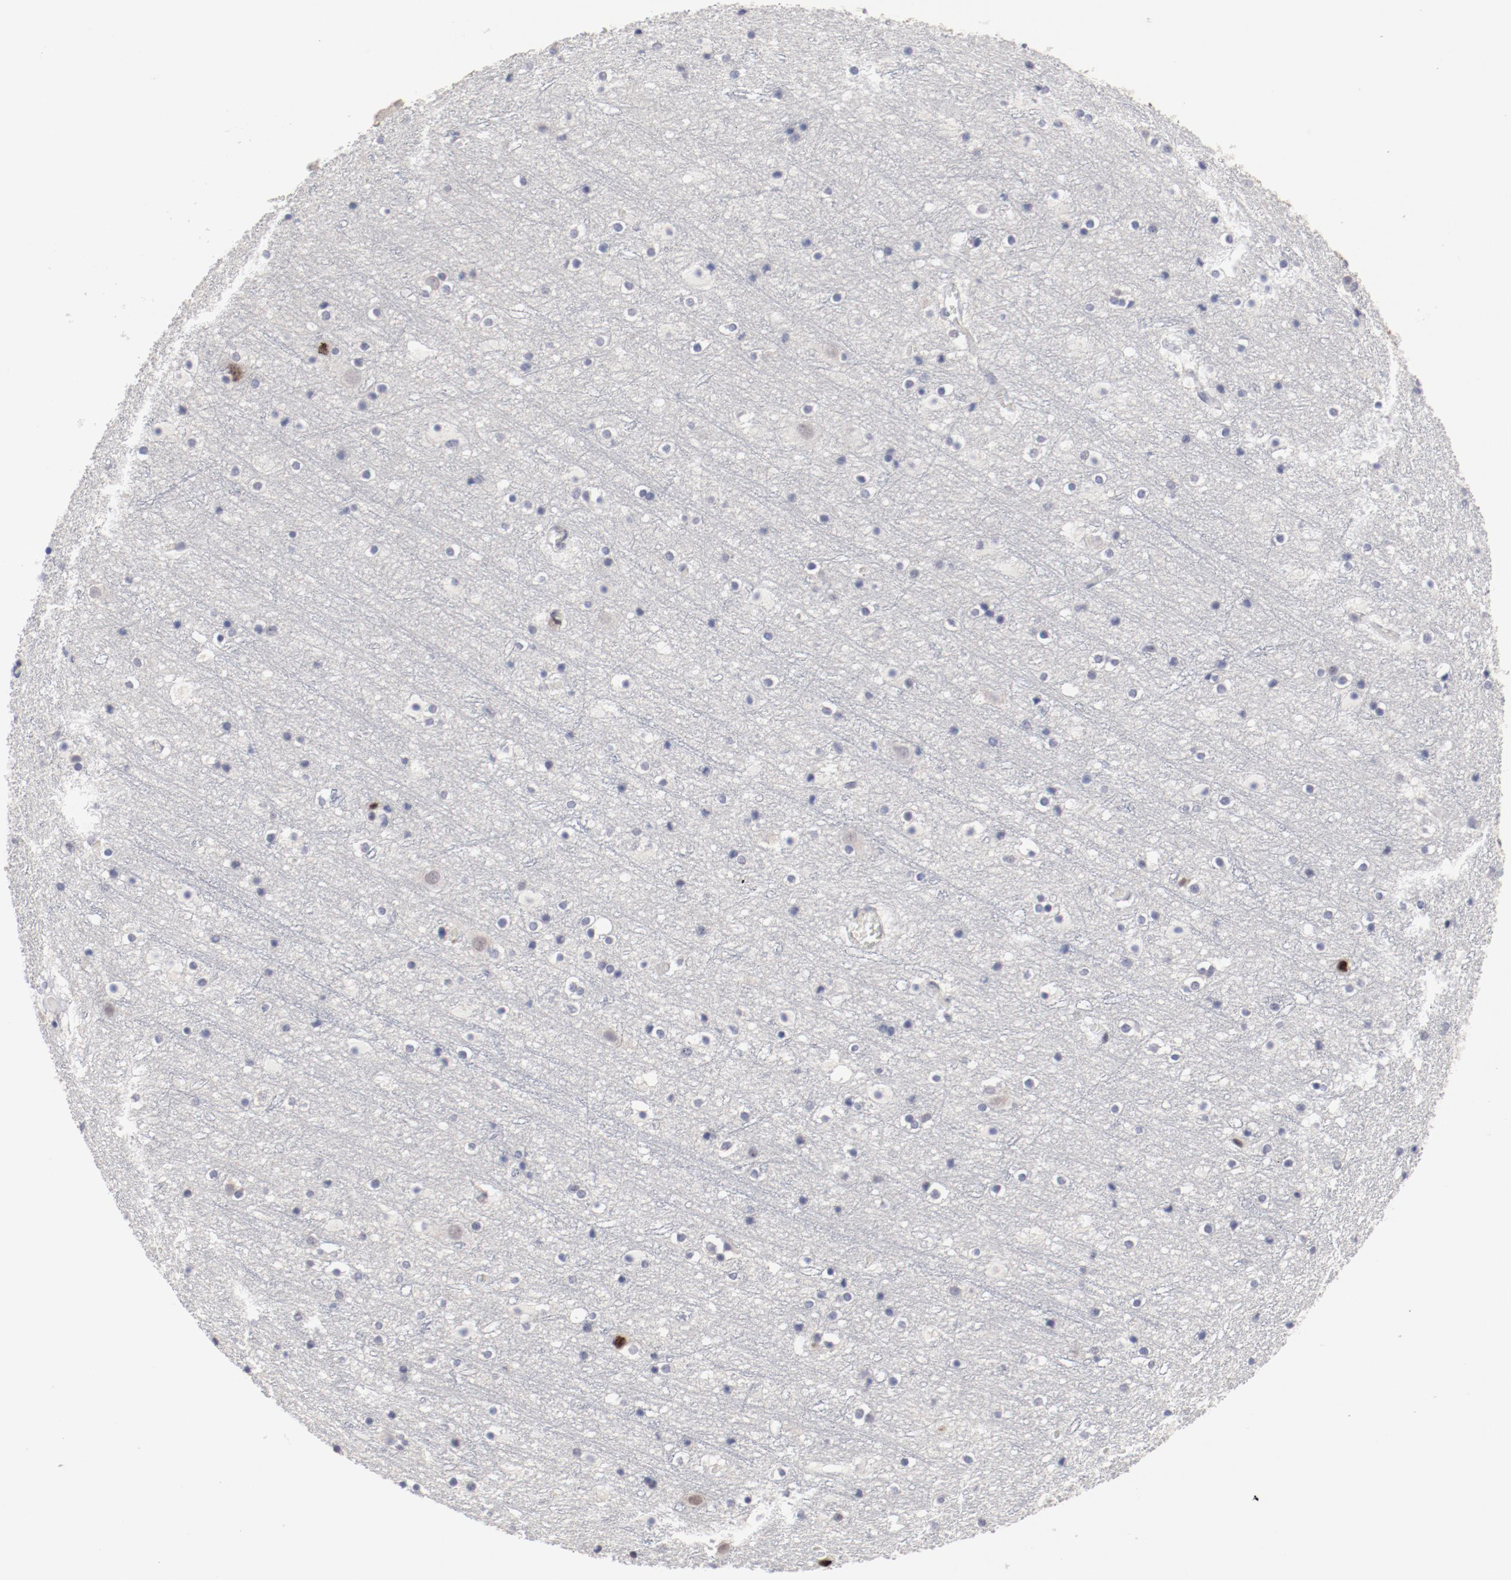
{"staining": {"intensity": "negative", "quantity": "none", "location": "none"}, "tissue": "cerebral cortex", "cell_type": "Endothelial cells", "image_type": "normal", "snomed": [{"axis": "morphology", "description": "Normal tissue, NOS"}, {"axis": "topography", "description": "Cerebral cortex"}], "caption": "Micrograph shows no protein positivity in endothelial cells of benign cerebral cortex.", "gene": "FSCB", "patient": {"sex": "male", "age": 45}}